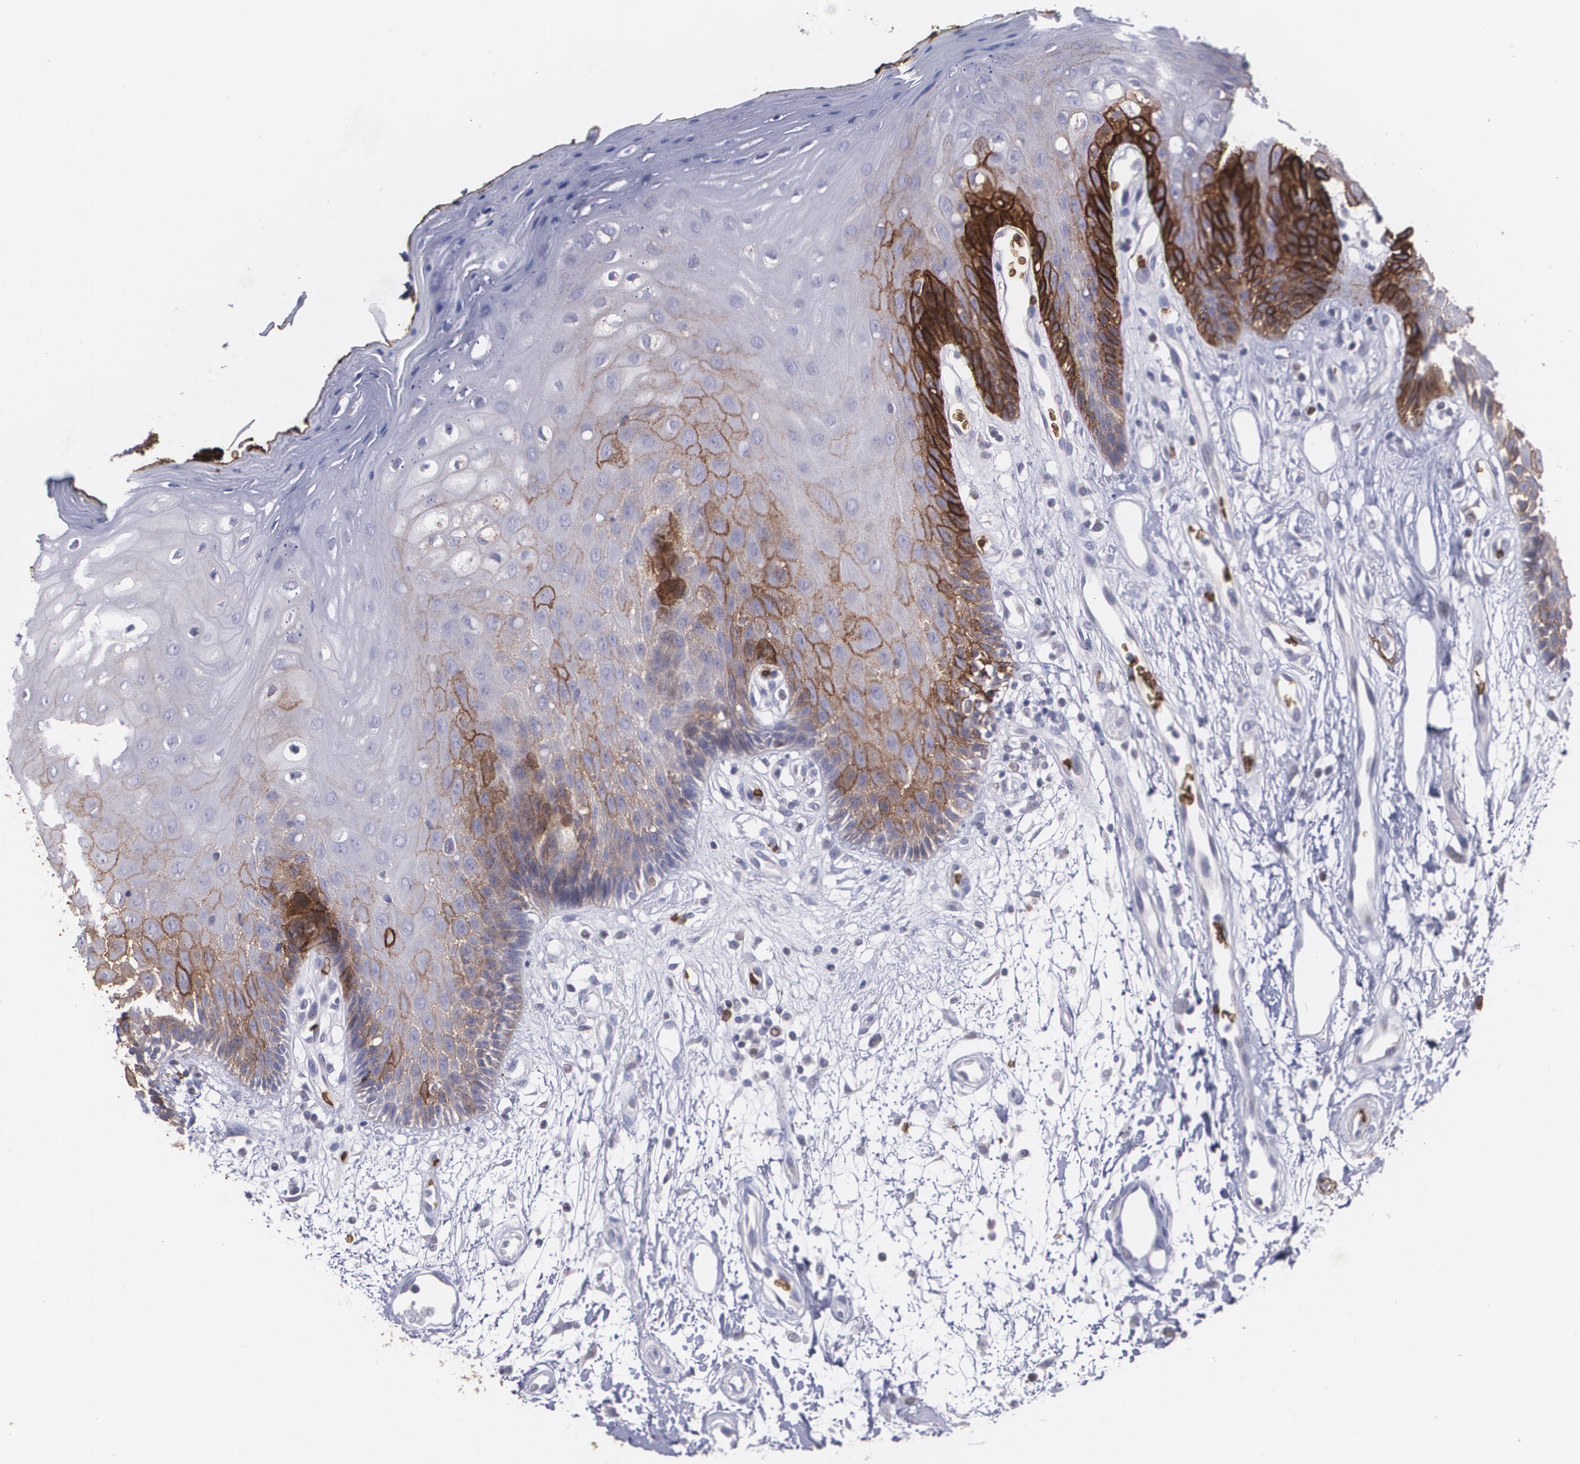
{"staining": {"intensity": "strong", "quantity": "<25%", "location": "cytoplasmic/membranous"}, "tissue": "oral mucosa", "cell_type": "Squamous epithelial cells", "image_type": "normal", "snomed": [{"axis": "morphology", "description": "Normal tissue, NOS"}, {"axis": "morphology", "description": "Squamous cell carcinoma, NOS"}, {"axis": "topography", "description": "Skeletal muscle"}, {"axis": "topography", "description": "Oral tissue"}, {"axis": "topography", "description": "Head-Neck"}], "caption": "Immunohistochemical staining of normal human oral mucosa displays <25% levels of strong cytoplasmic/membranous protein expression in about <25% of squamous epithelial cells. The protein of interest is stained brown, and the nuclei are stained in blue (DAB (3,3'-diaminobenzidine) IHC with brightfield microscopy, high magnification).", "gene": "SLC2A1", "patient": {"sex": "female", "age": 84}}